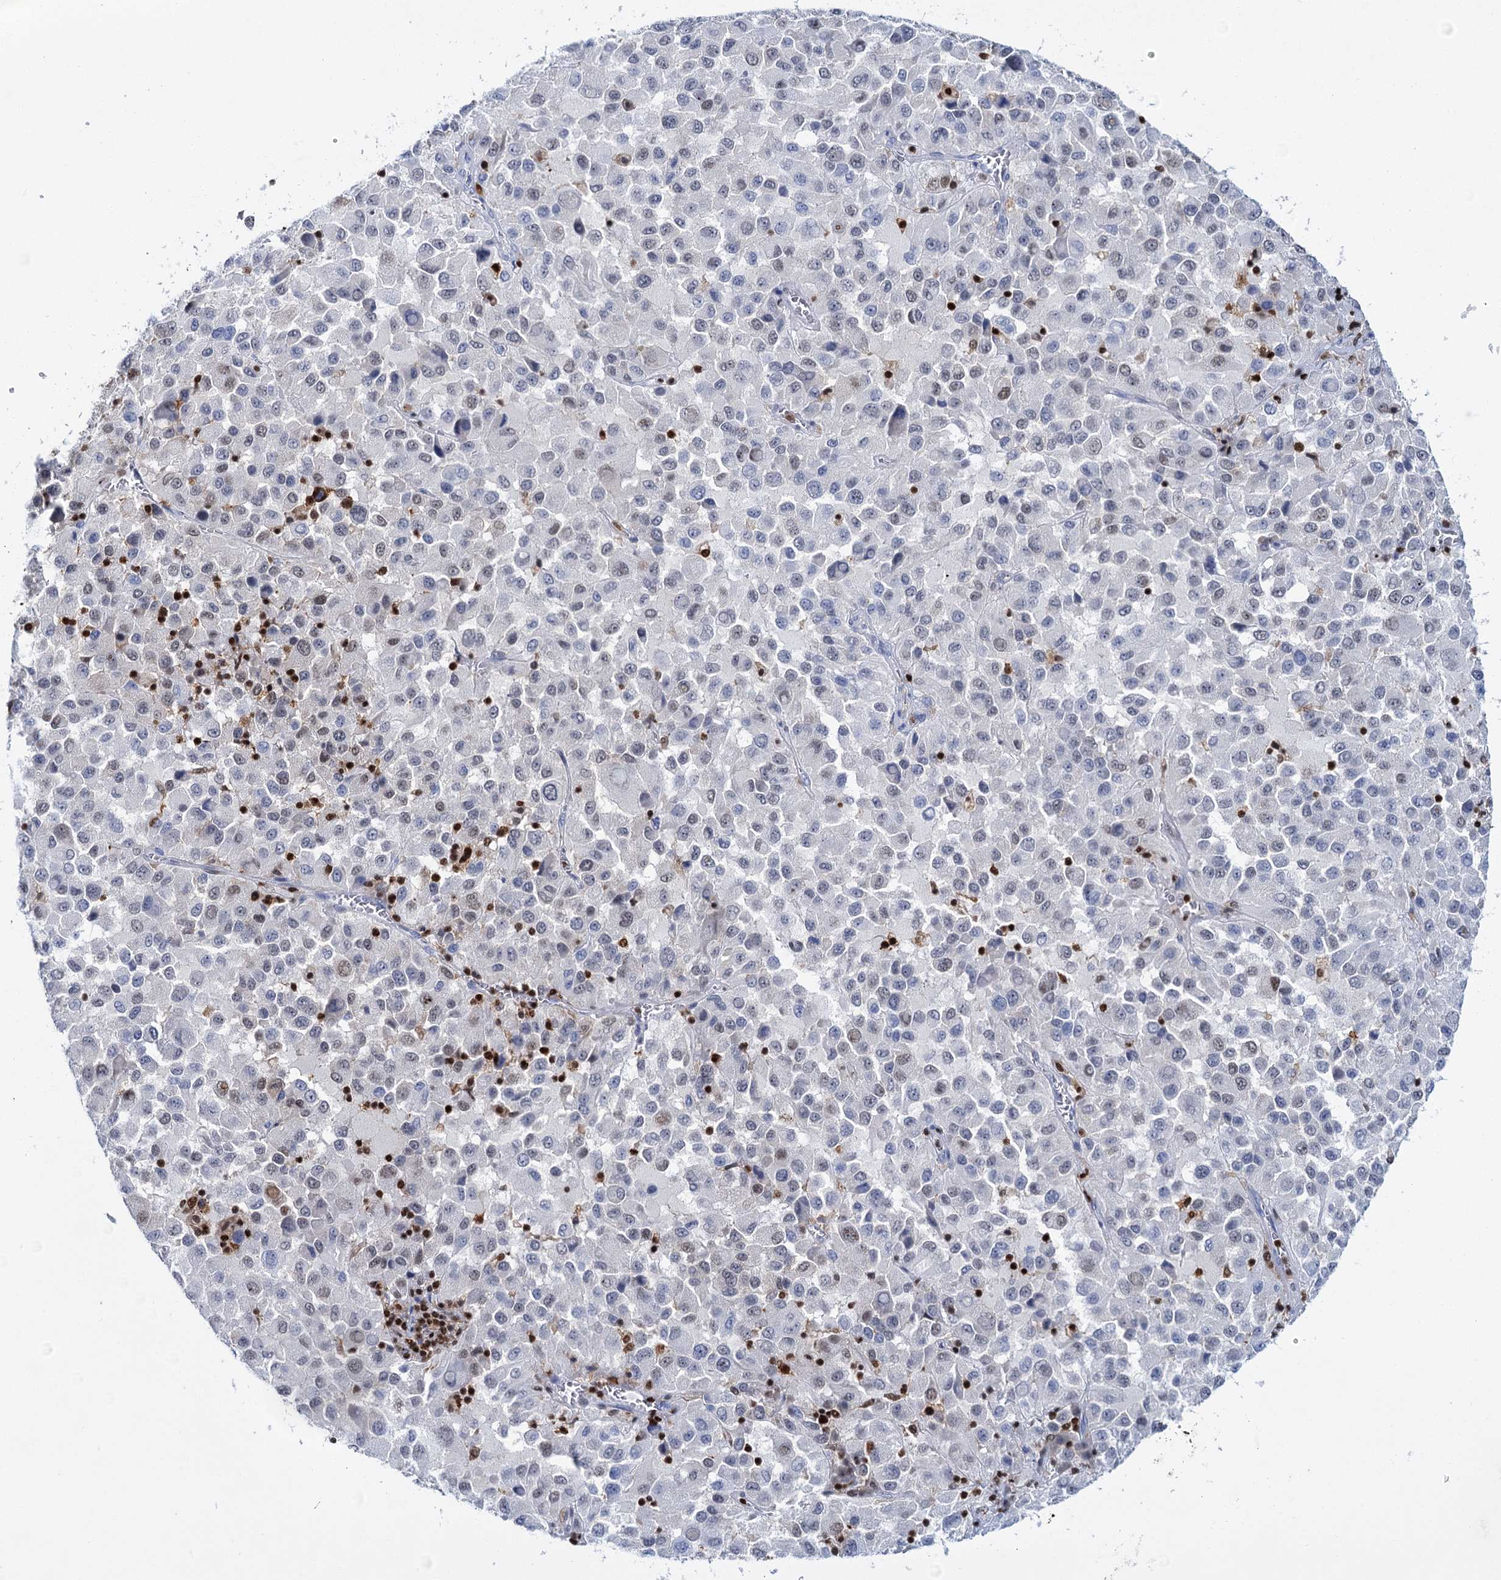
{"staining": {"intensity": "weak", "quantity": "<25%", "location": "nuclear"}, "tissue": "melanoma", "cell_type": "Tumor cells", "image_type": "cancer", "snomed": [{"axis": "morphology", "description": "Malignant melanoma, Metastatic site"}, {"axis": "topography", "description": "Lung"}], "caption": "High magnification brightfield microscopy of melanoma stained with DAB (brown) and counterstained with hematoxylin (blue): tumor cells show no significant positivity. (DAB (3,3'-diaminobenzidine) immunohistochemistry (IHC), high magnification).", "gene": "CELF2", "patient": {"sex": "male", "age": 64}}